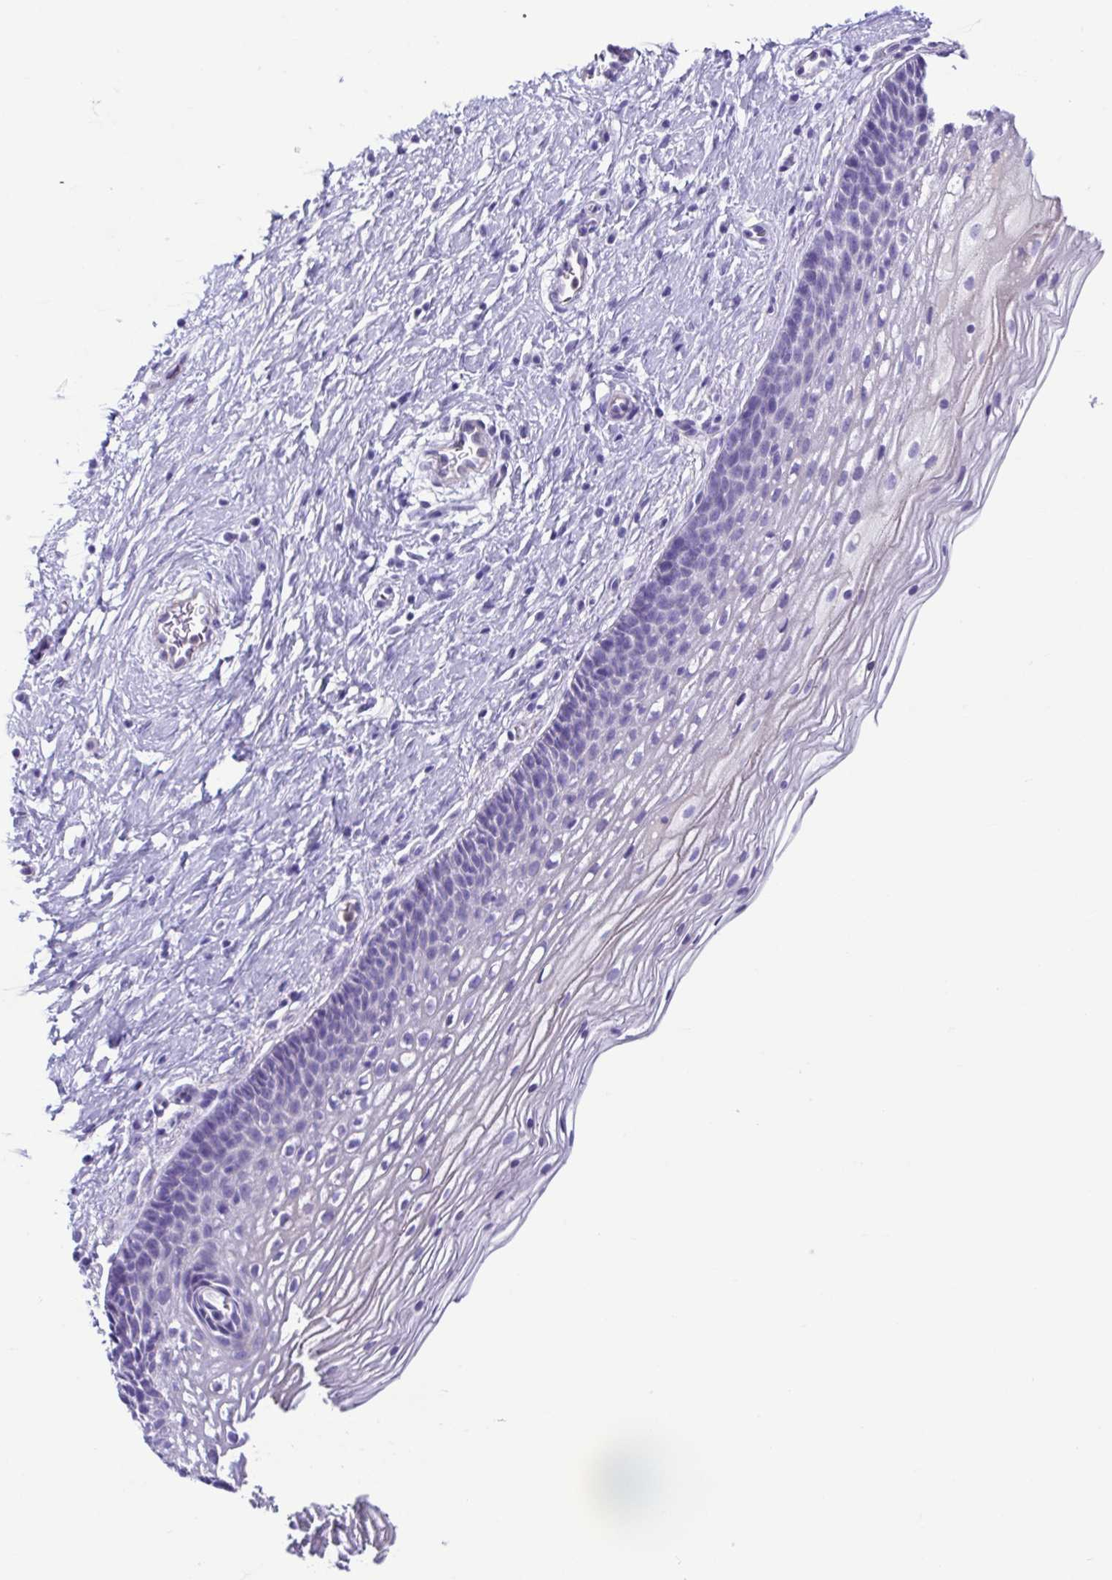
{"staining": {"intensity": "negative", "quantity": "none", "location": "none"}, "tissue": "cervix", "cell_type": "Glandular cells", "image_type": "normal", "snomed": [{"axis": "morphology", "description": "Normal tissue, NOS"}, {"axis": "topography", "description": "Cervix"}], "caption": "Glandular cells are negative for brown protein staining in normal cervix. Nuclei are stained in blue.", "gene": "CYP11B1", "patient": {"sex": "female", "age": 34}}